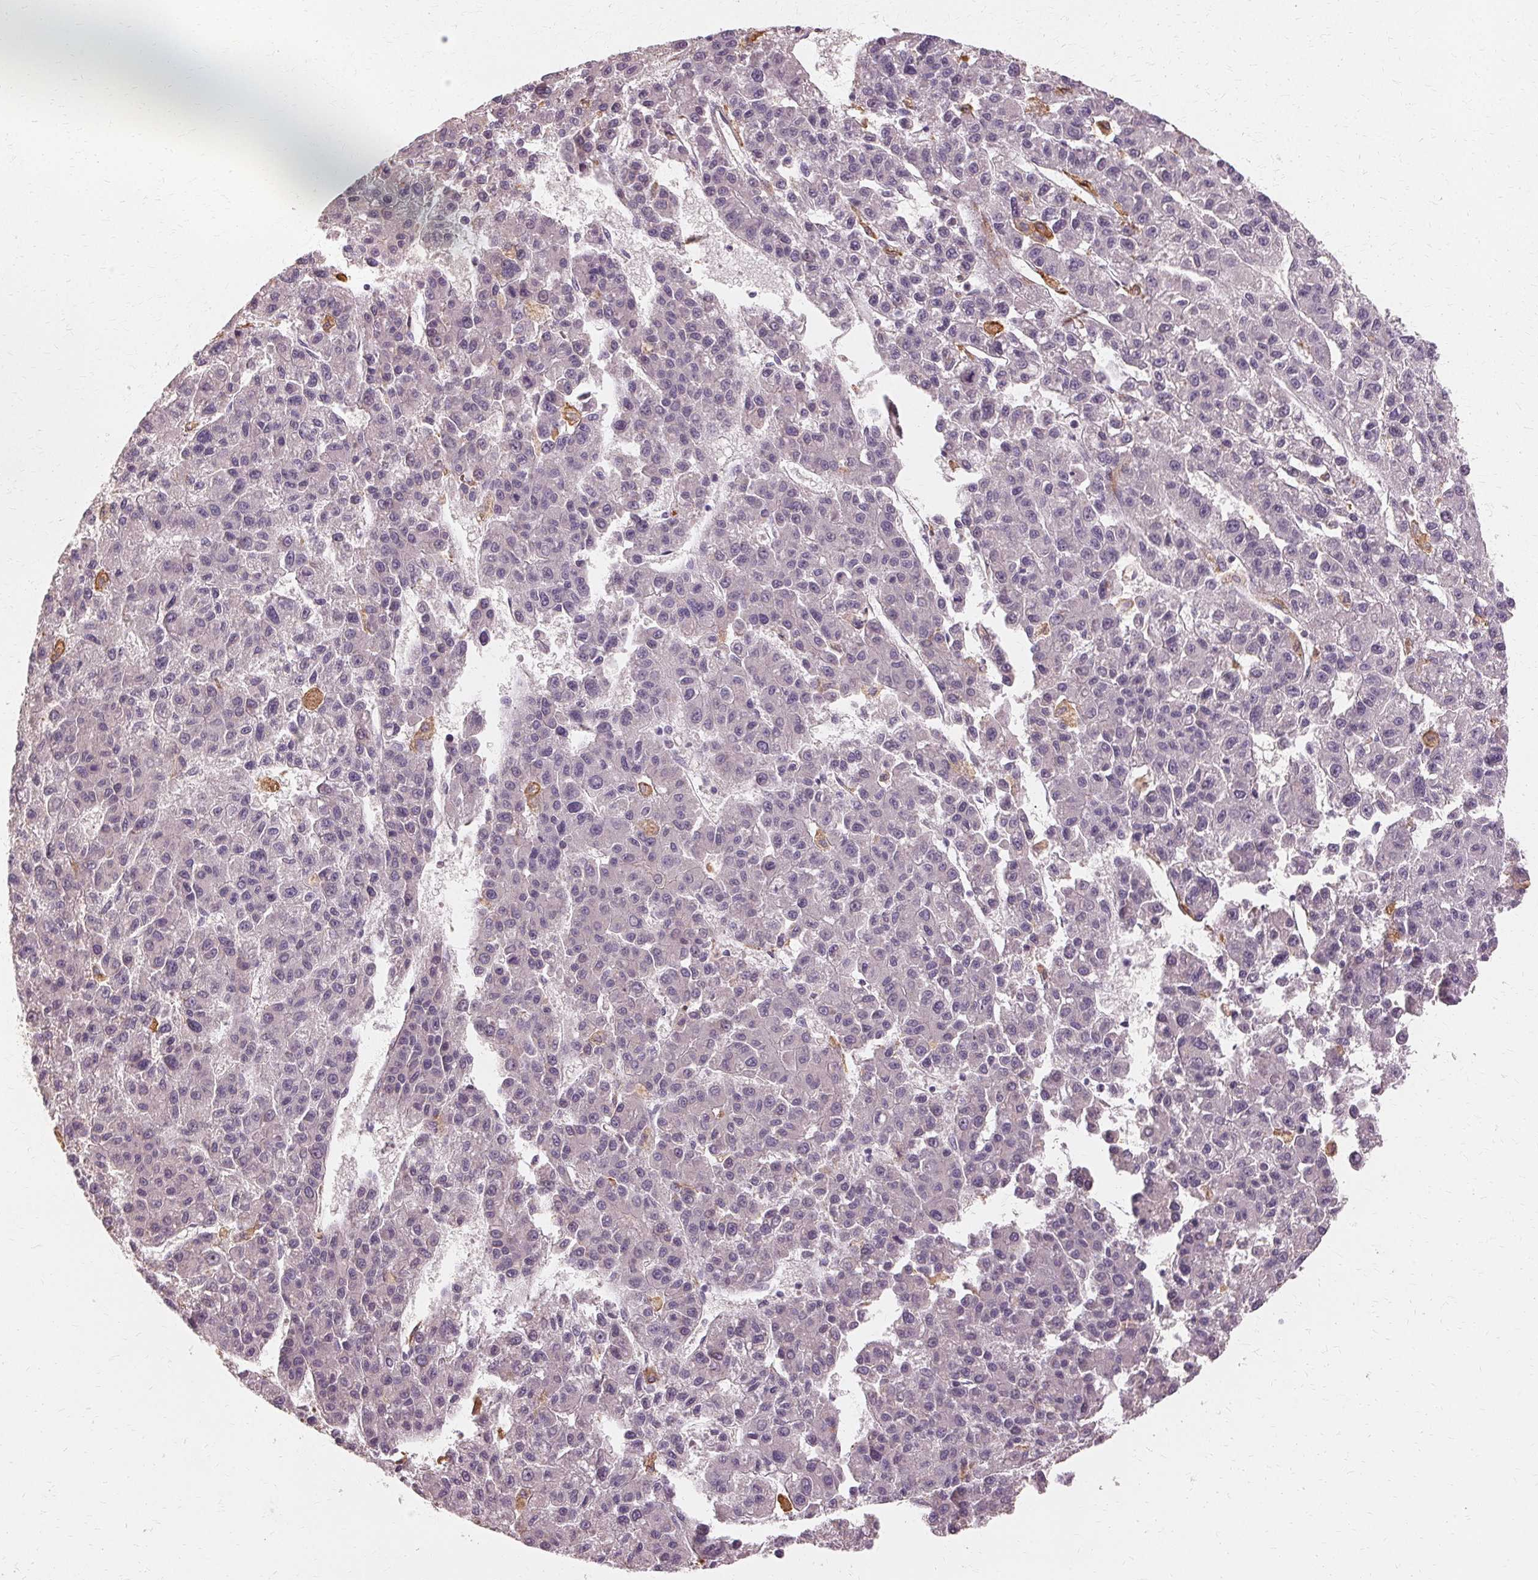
{"staining": {"intensity": "negative", "quantity": "none", "location": "none"}, "tissue": "liver cancer", "cell_type": "Tumor cells", "image_type": "cancer", "snomed": [{"axis": "morphology", "description": "Carcinoma, Hepatocellular, NOS"}, {"axis": "topography", "description": "Liver"}], "caption": "IHC micrograph of human hepatocellular carcinoma (liver) stained for a protein (brown), which exhibits no expression in tumor cells.", "gene": "IFNGR1", "patient": {"sex": "male", "age": 70}}